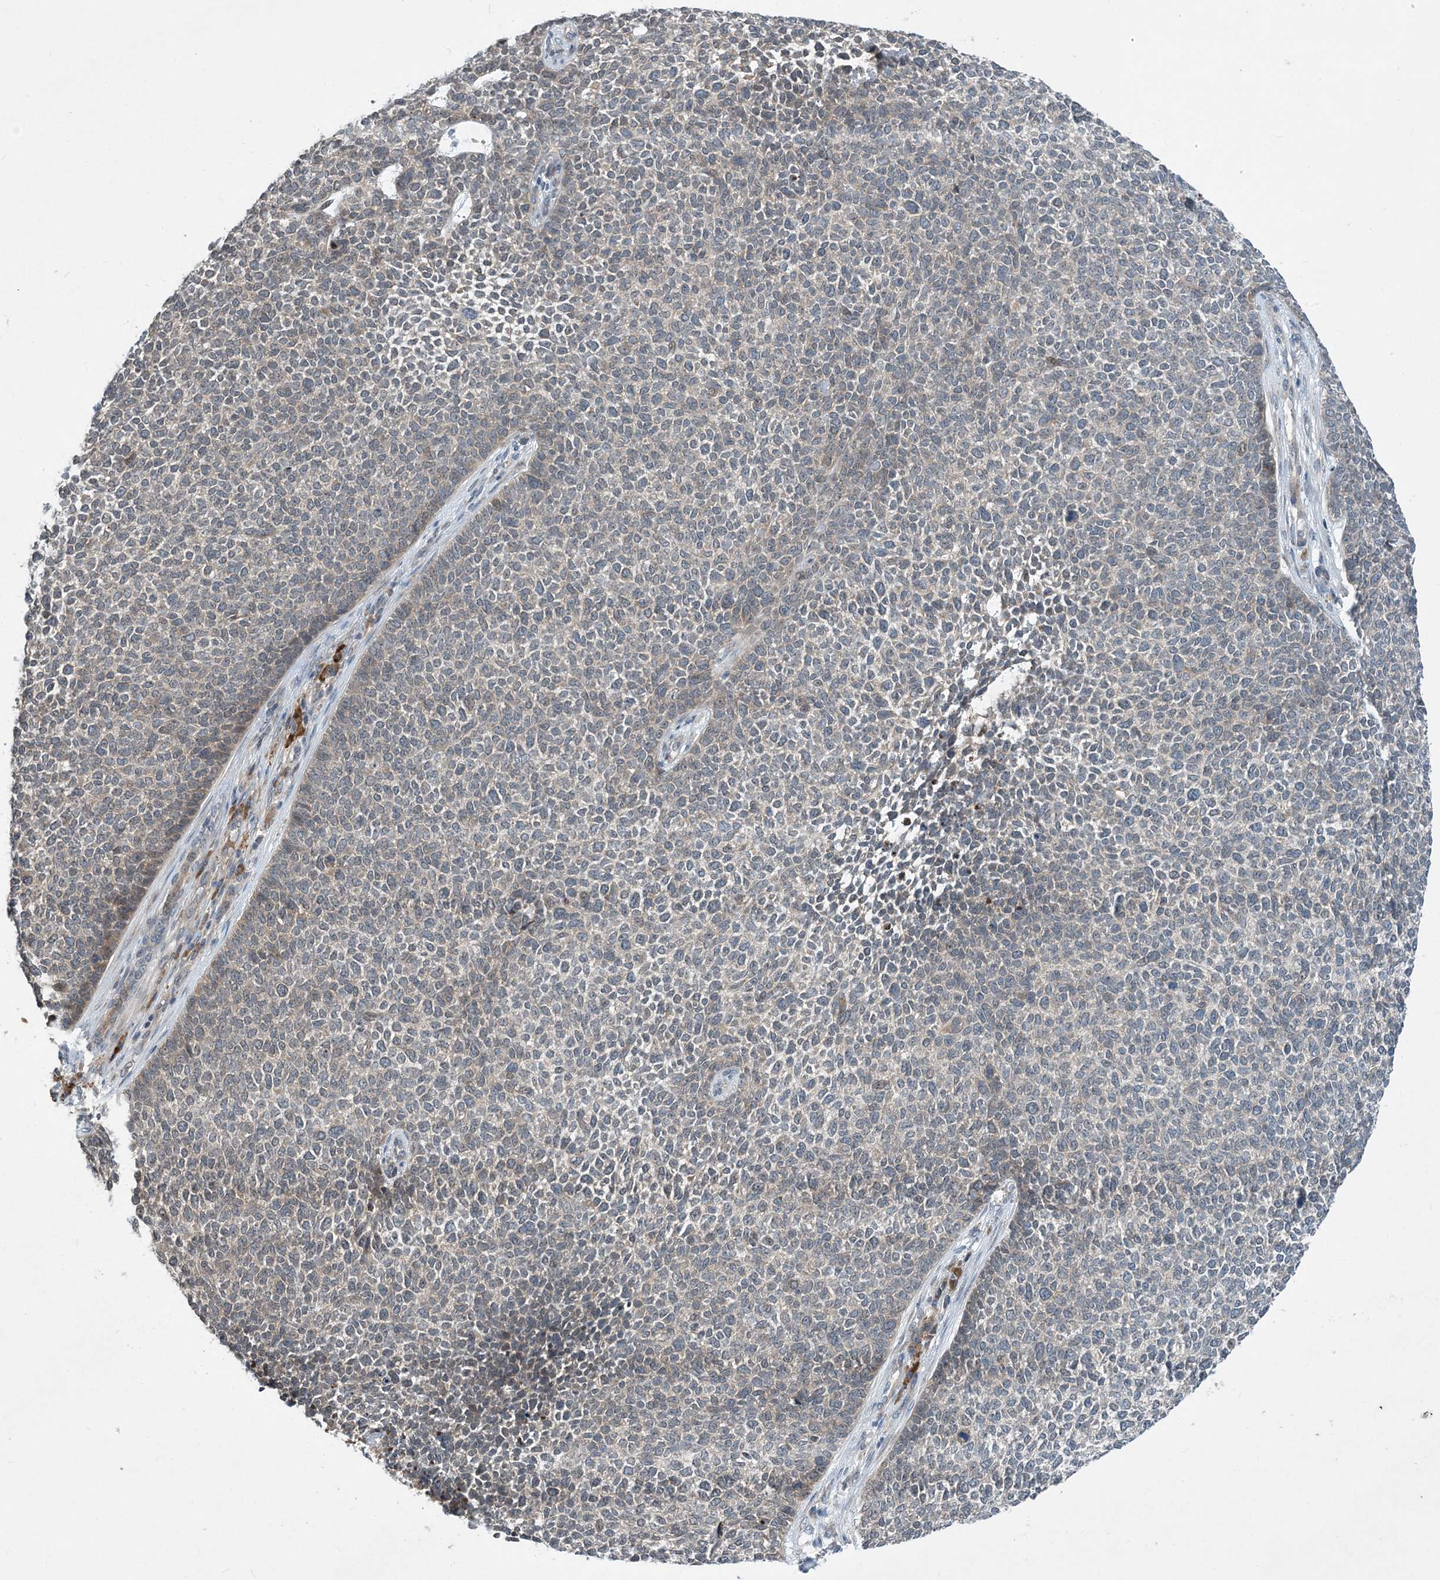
{"staining": {"intensity": "weak", "quantity": "25%-75%", "location": "cytoplasmic/membranous"}, "tissue": "skin cancer", "cell_type": "Tumor cells", "image_type": "cancer", "snomed": [{"axis": "morphology", "description": "Basal cell carcinoma"}, {"axis": "topography", "description": "Skin"}], "caption": "Basal cell carcinoma (skin) stained with a protein marker demonstrates weak staining in tumor cells.", "gene": "PHOSPHO2", "patient": {"sex": "female", "age": 84}}